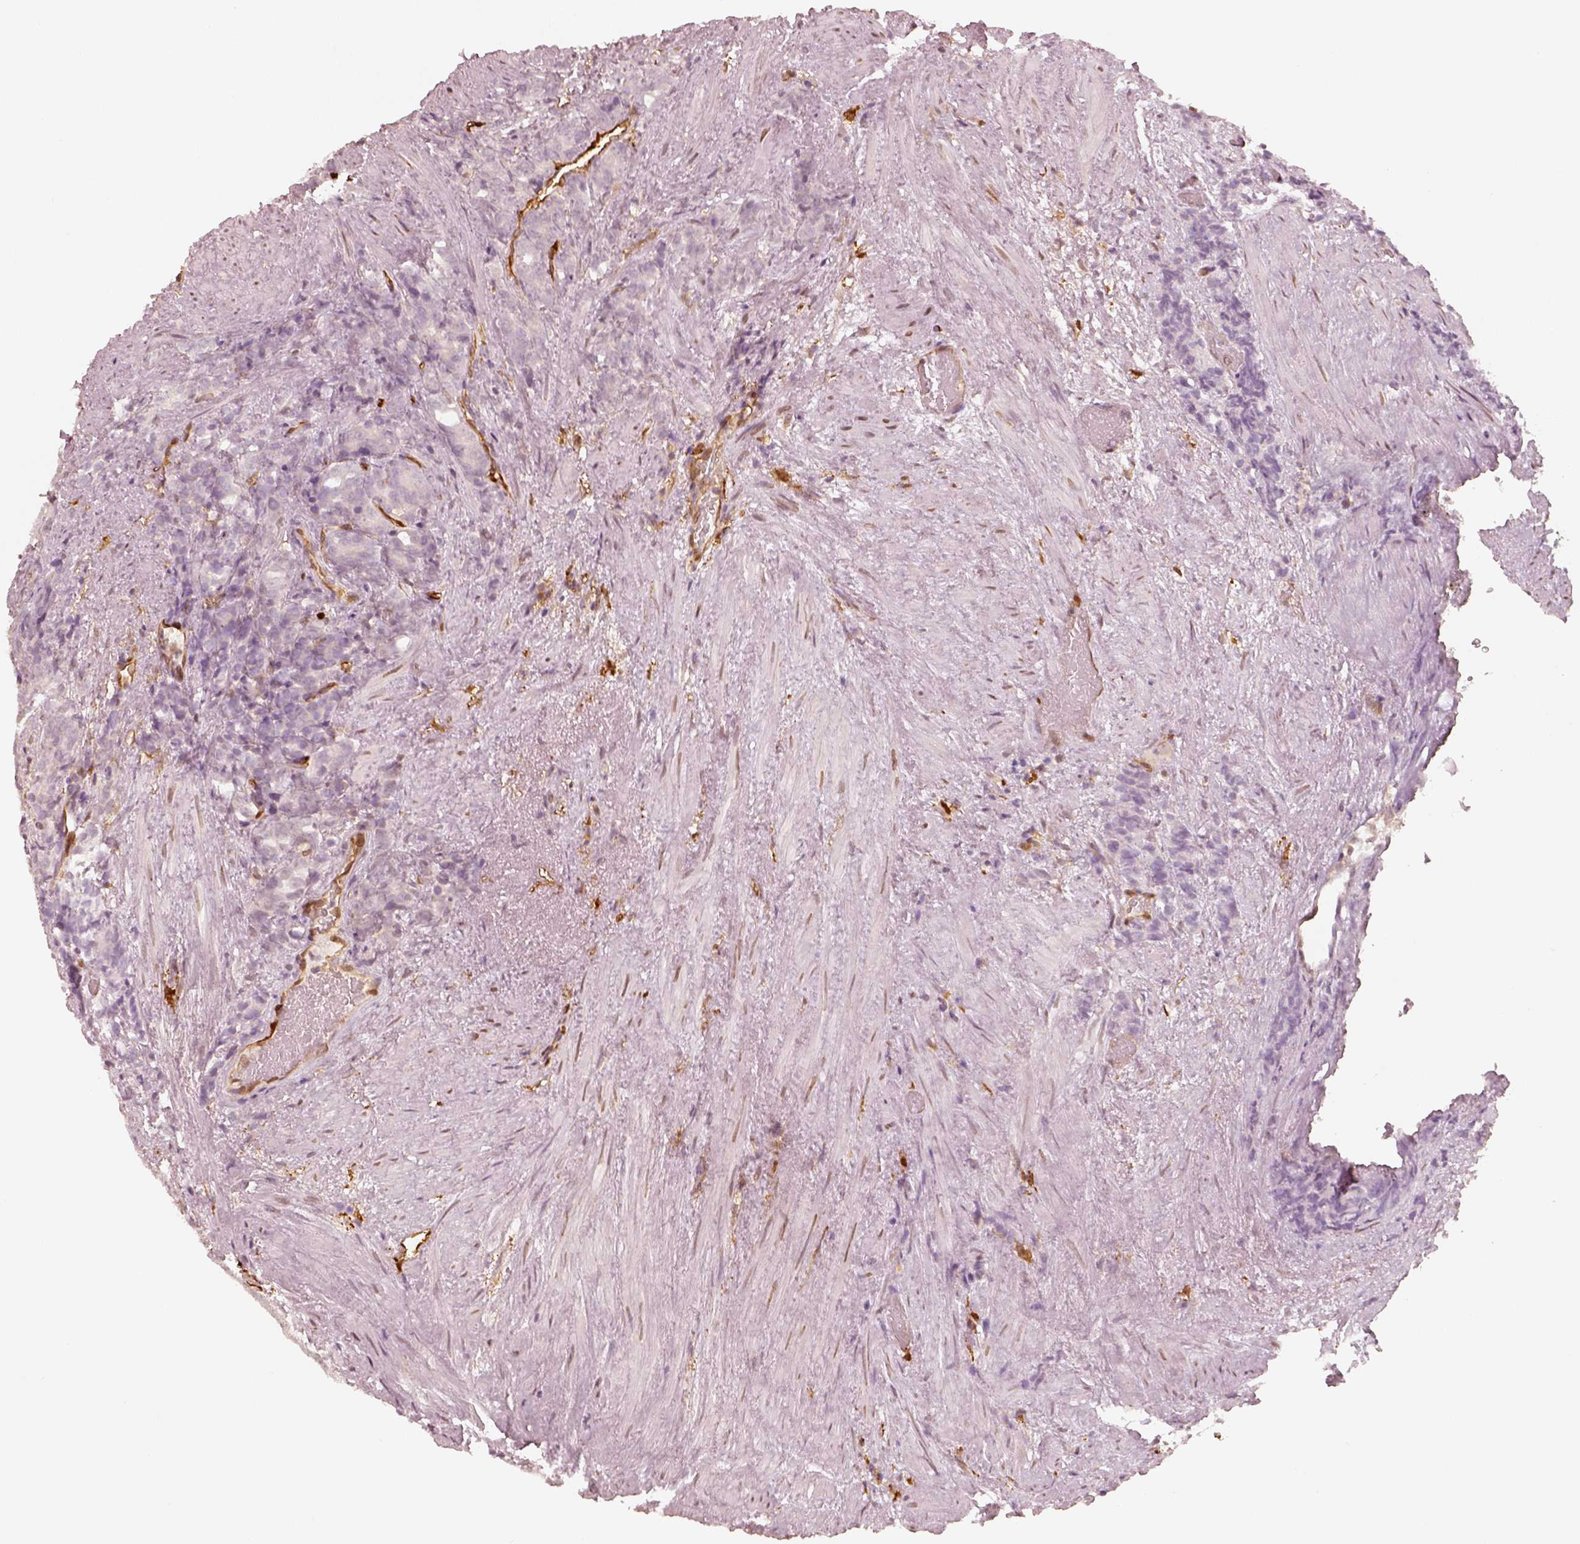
{"staining": {"intensity": "negative", "quantity": "none", "location": "none"}, "tissue": "prostate cancer", "cell_type": "Tumor cells", "image_type": "cancer", "snomed": [{"axis": "morphology", "description": "Adenocarcinoma, High grade"}, {"axis": "topography", "description": "Prostate"}], "caption": "Immunohistochemical staining of human prostate high-grade adenocarcinoma exhibits no significant positivity in tumor cells.", "gene": "FSCN1", "patient": {"sex": "male", "age": 84}}